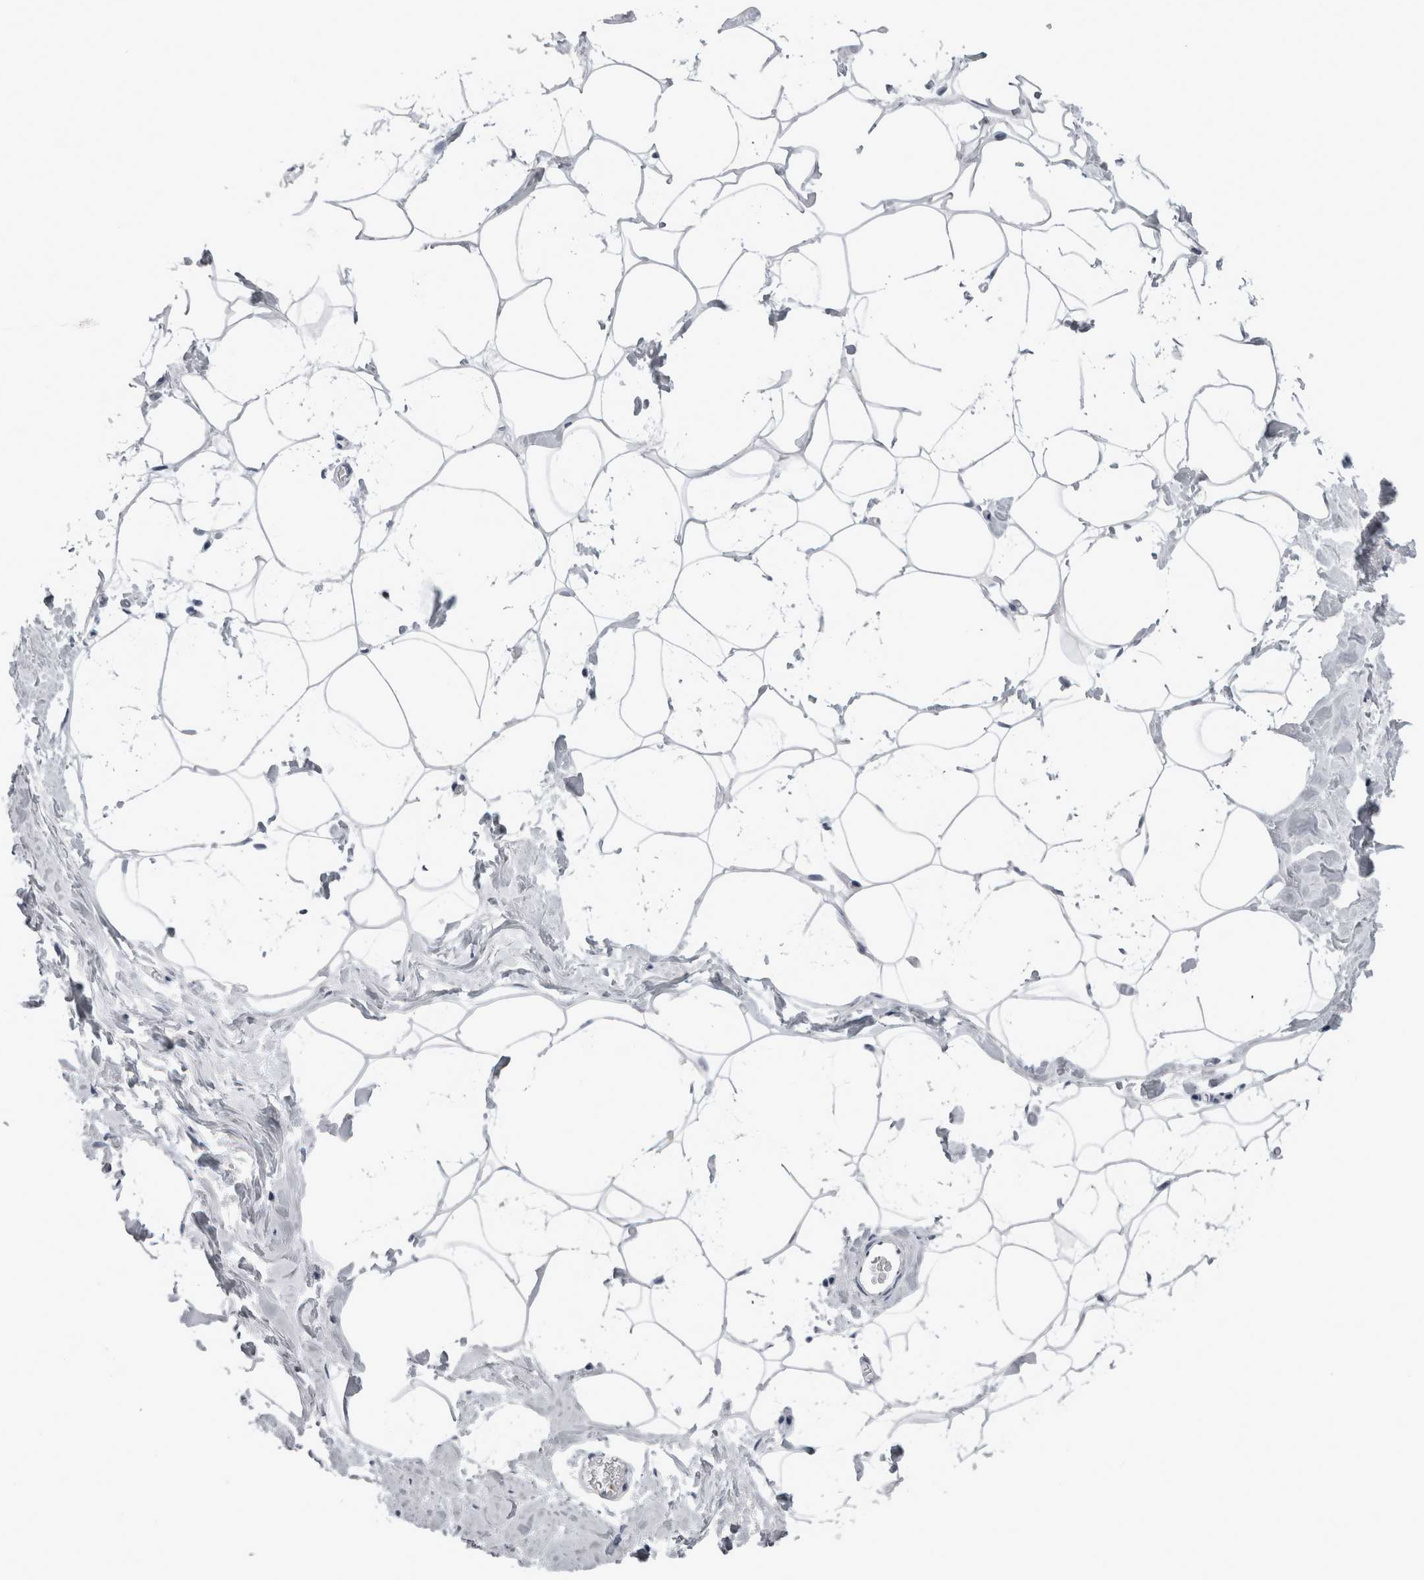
{"staining": {"intensity": "negative", "quantity": "none", "location": "none"}, "tissue": "adipose tissue", "cell_type": "Adipocytes", "image_type": "normal", "snomed": [{"axis": "morphology", "description": "Normal tissue, NOS"}, {"axis": "morphology", "description": "Fibrosis, NOS"}, {"axis": "topography", "description": "Breast"}, {"axis": "topography", "description": "Adipose tissue"}], "caption": "Immunohistochemical staining of unremarkable adipose tissue shows no significant expression in adipocytes. Brightfield microscopy of immunohistochemistry stained with DAB (3,3'-diaminobenzidine) (brown) and hematoxylin (blue), captured at high magnification.", "gene": "ALDH8A1", "patient": {"sex": "female", "age": 39}}